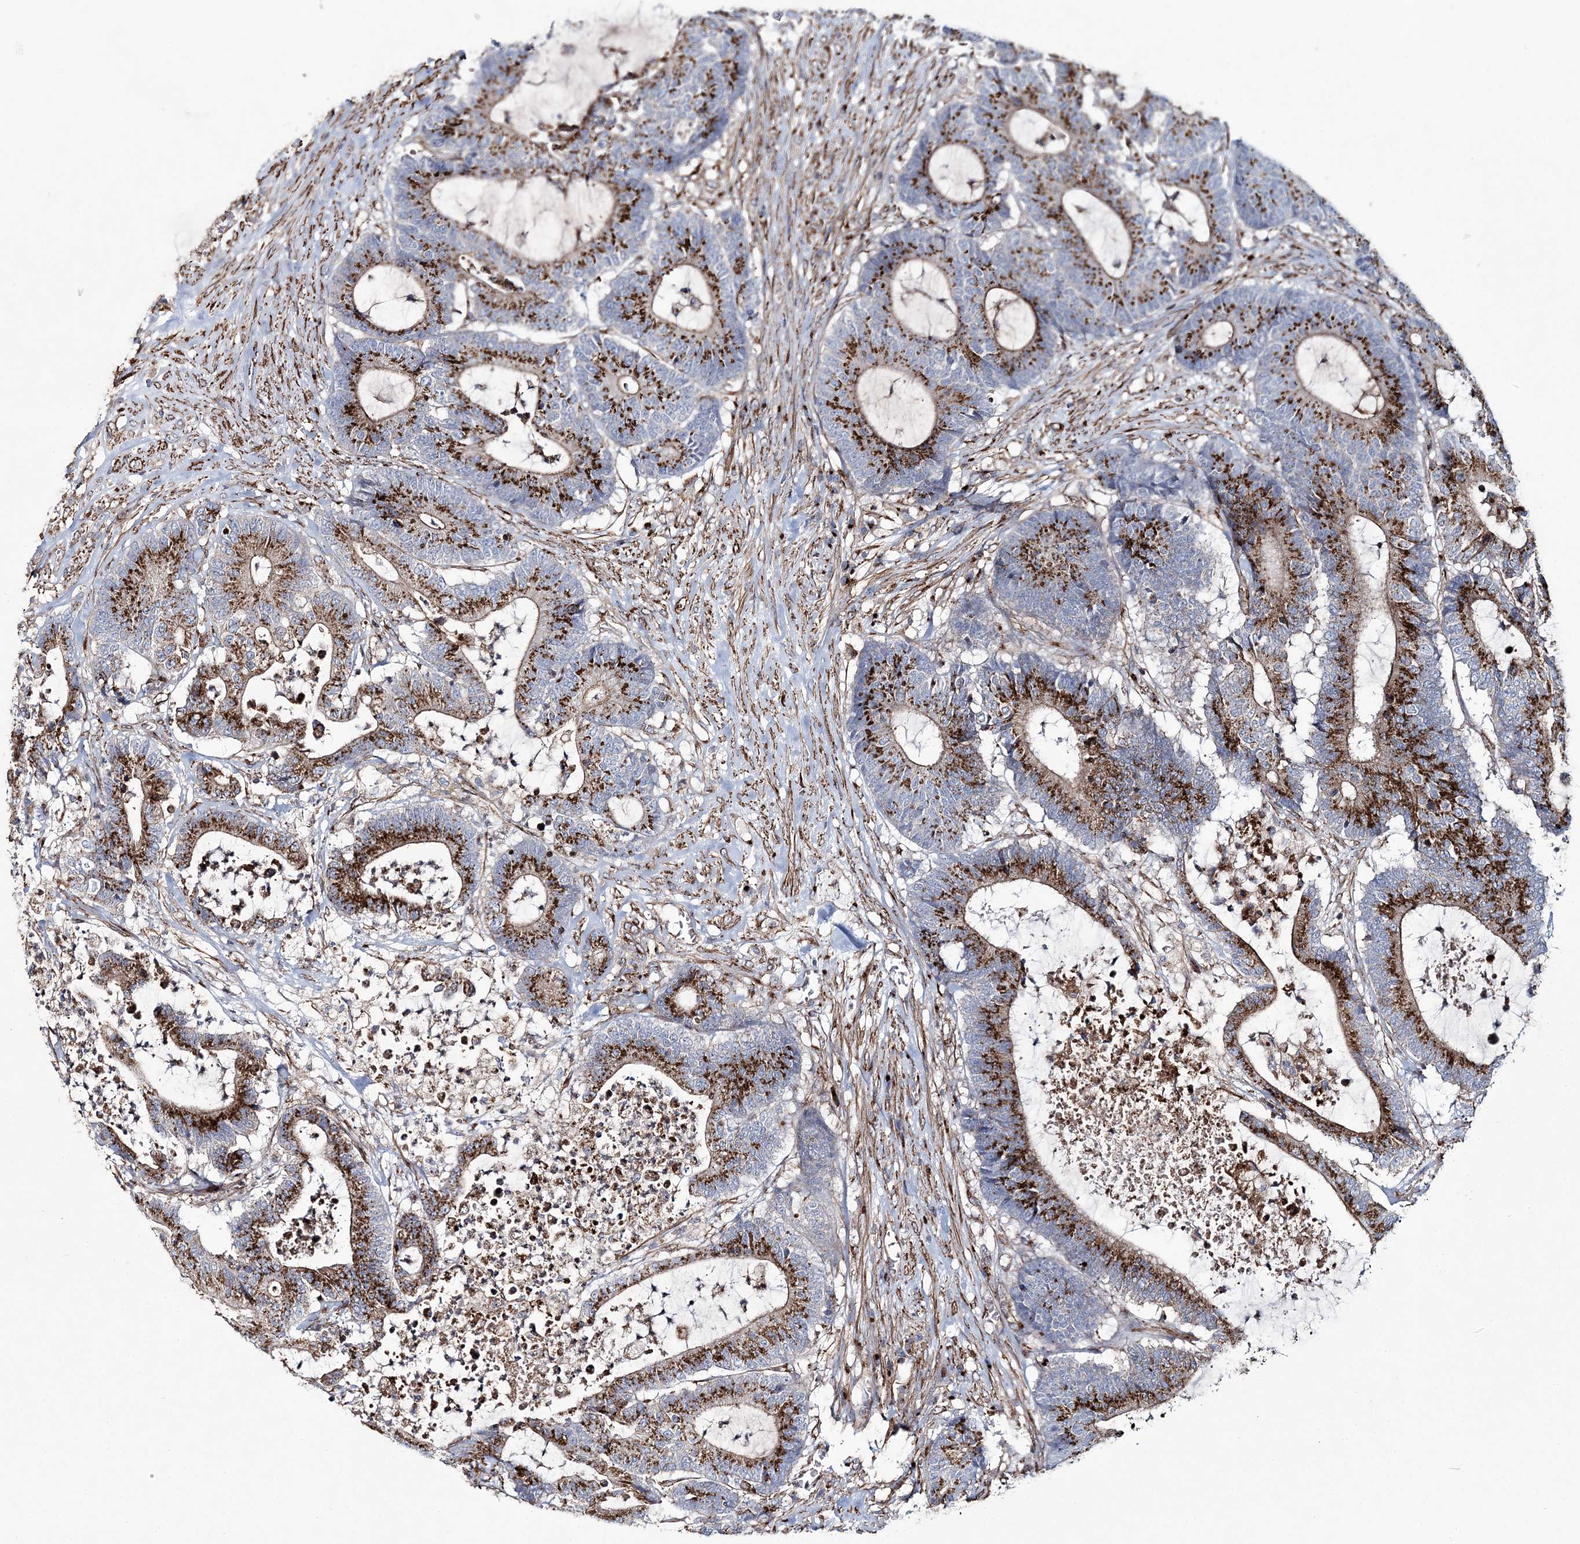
{"staining": {"intensity": "strong", "quantity": ">75%", "location": "cytoplasmic/membranous"}, "tissue": "colorectal cancer", "cell_type": "Tumor cells", "image_type": "cancer", "snomed": [{"axis": "morphology", "description": "Adenocarcinoma, NOS"}, {"axis": "topography", "description": "Colon"}], "caption": "Tumor cells exhibit high levels of strong cytoplasmic/membranous expression in approximately >75% of cells in human adenocarcinoma (colorectal).", "gene": "MAN1A2", "patient": {"sex": "female", "age": 84}}